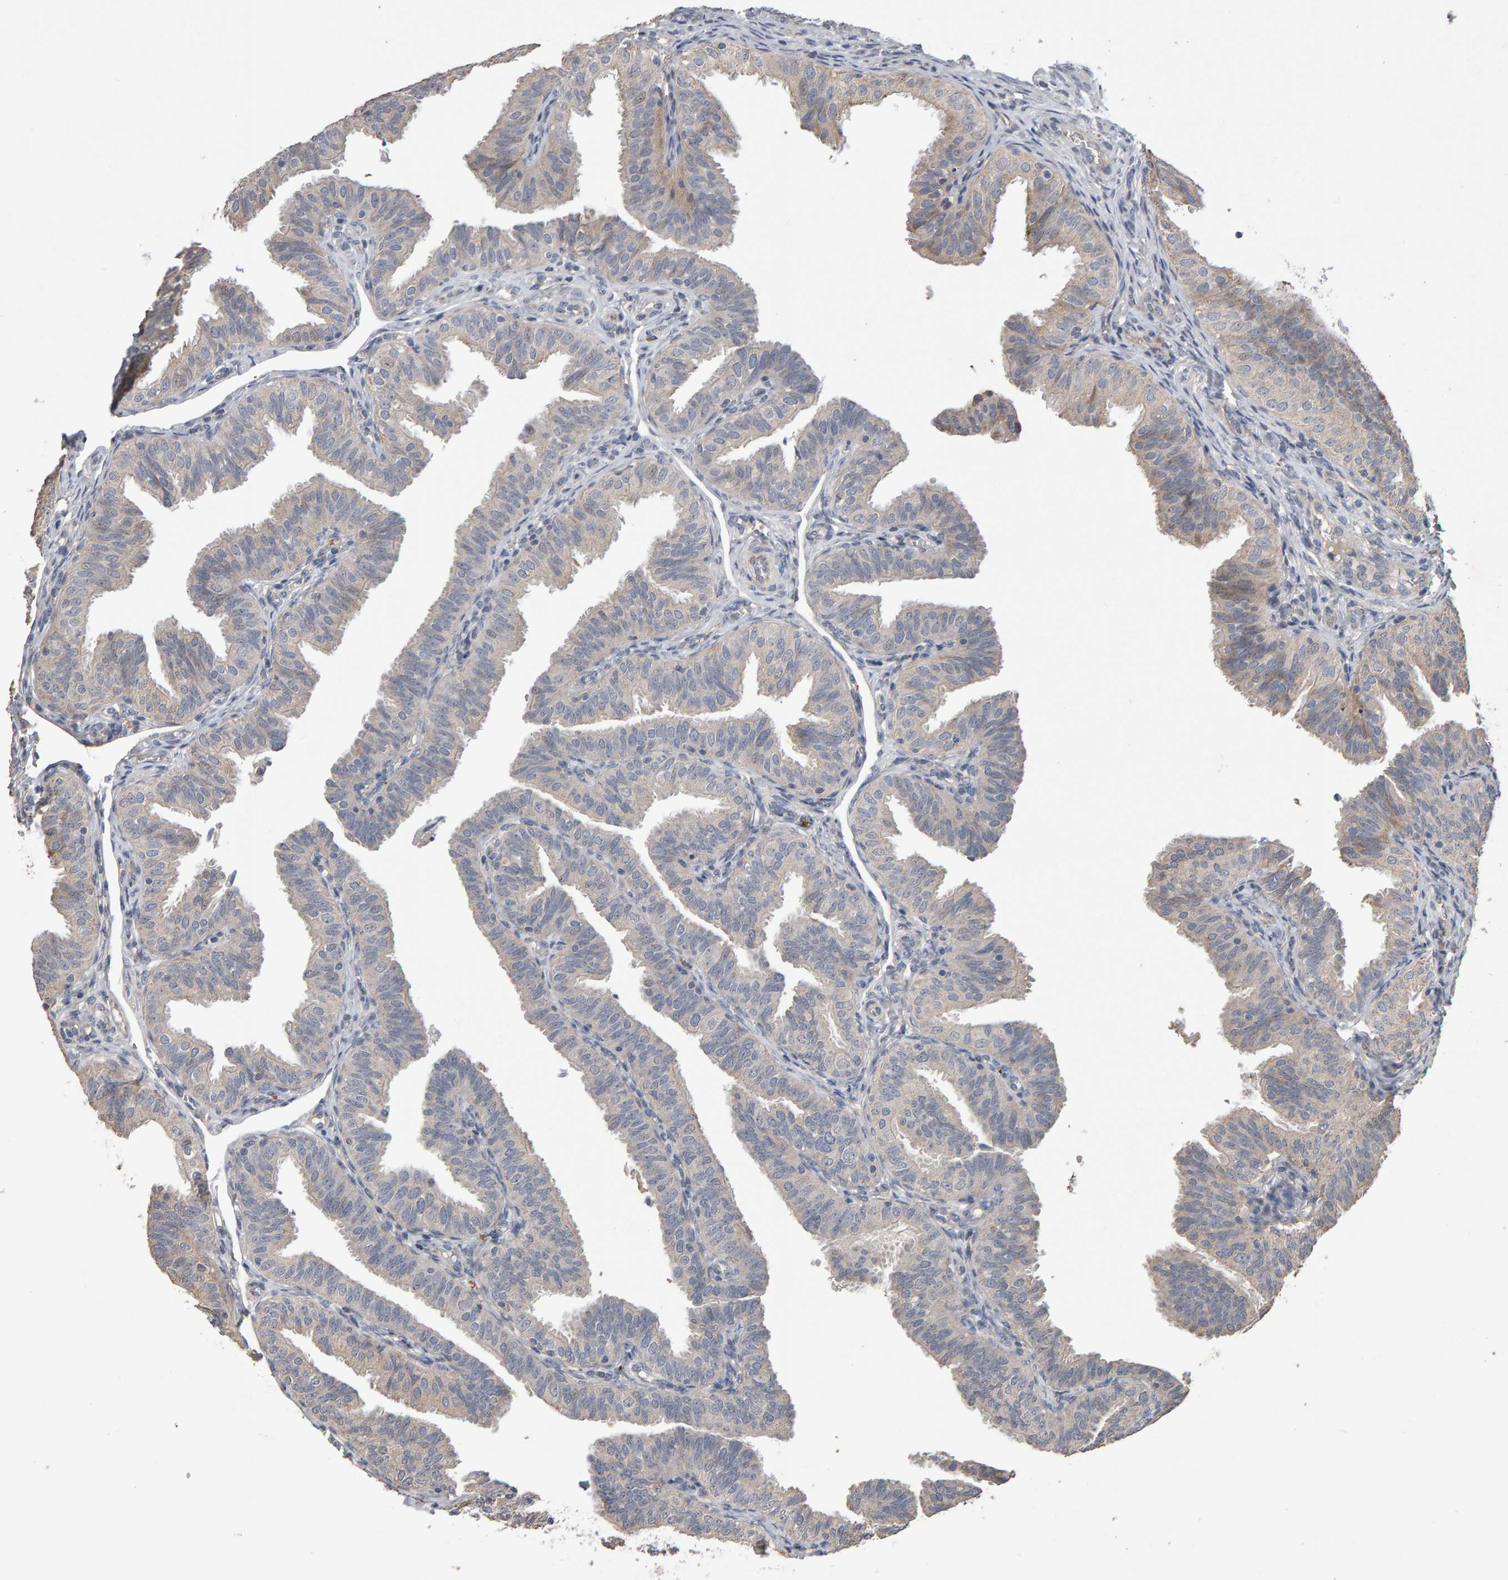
{"staining": {"intensity": "weak", "quantity": "<25%", "location": "cytoplasmic/membranous"}, "tissue": "fallopian tube", "cell_type": "Glandular cells", "image_type": "normal", "snomed": [{"axis": "morphology", "description": "Normal tissue, NOS"}, {"axis": "topography", "description": "Fallopian tube"}], "caption": "This is an immunohistochemistry (IHC) photomicrograph of benign fallopian tube. There is no expression in glandular cells.", "gene": "COASY", "patient": {"sex": "female", "age": 35}}